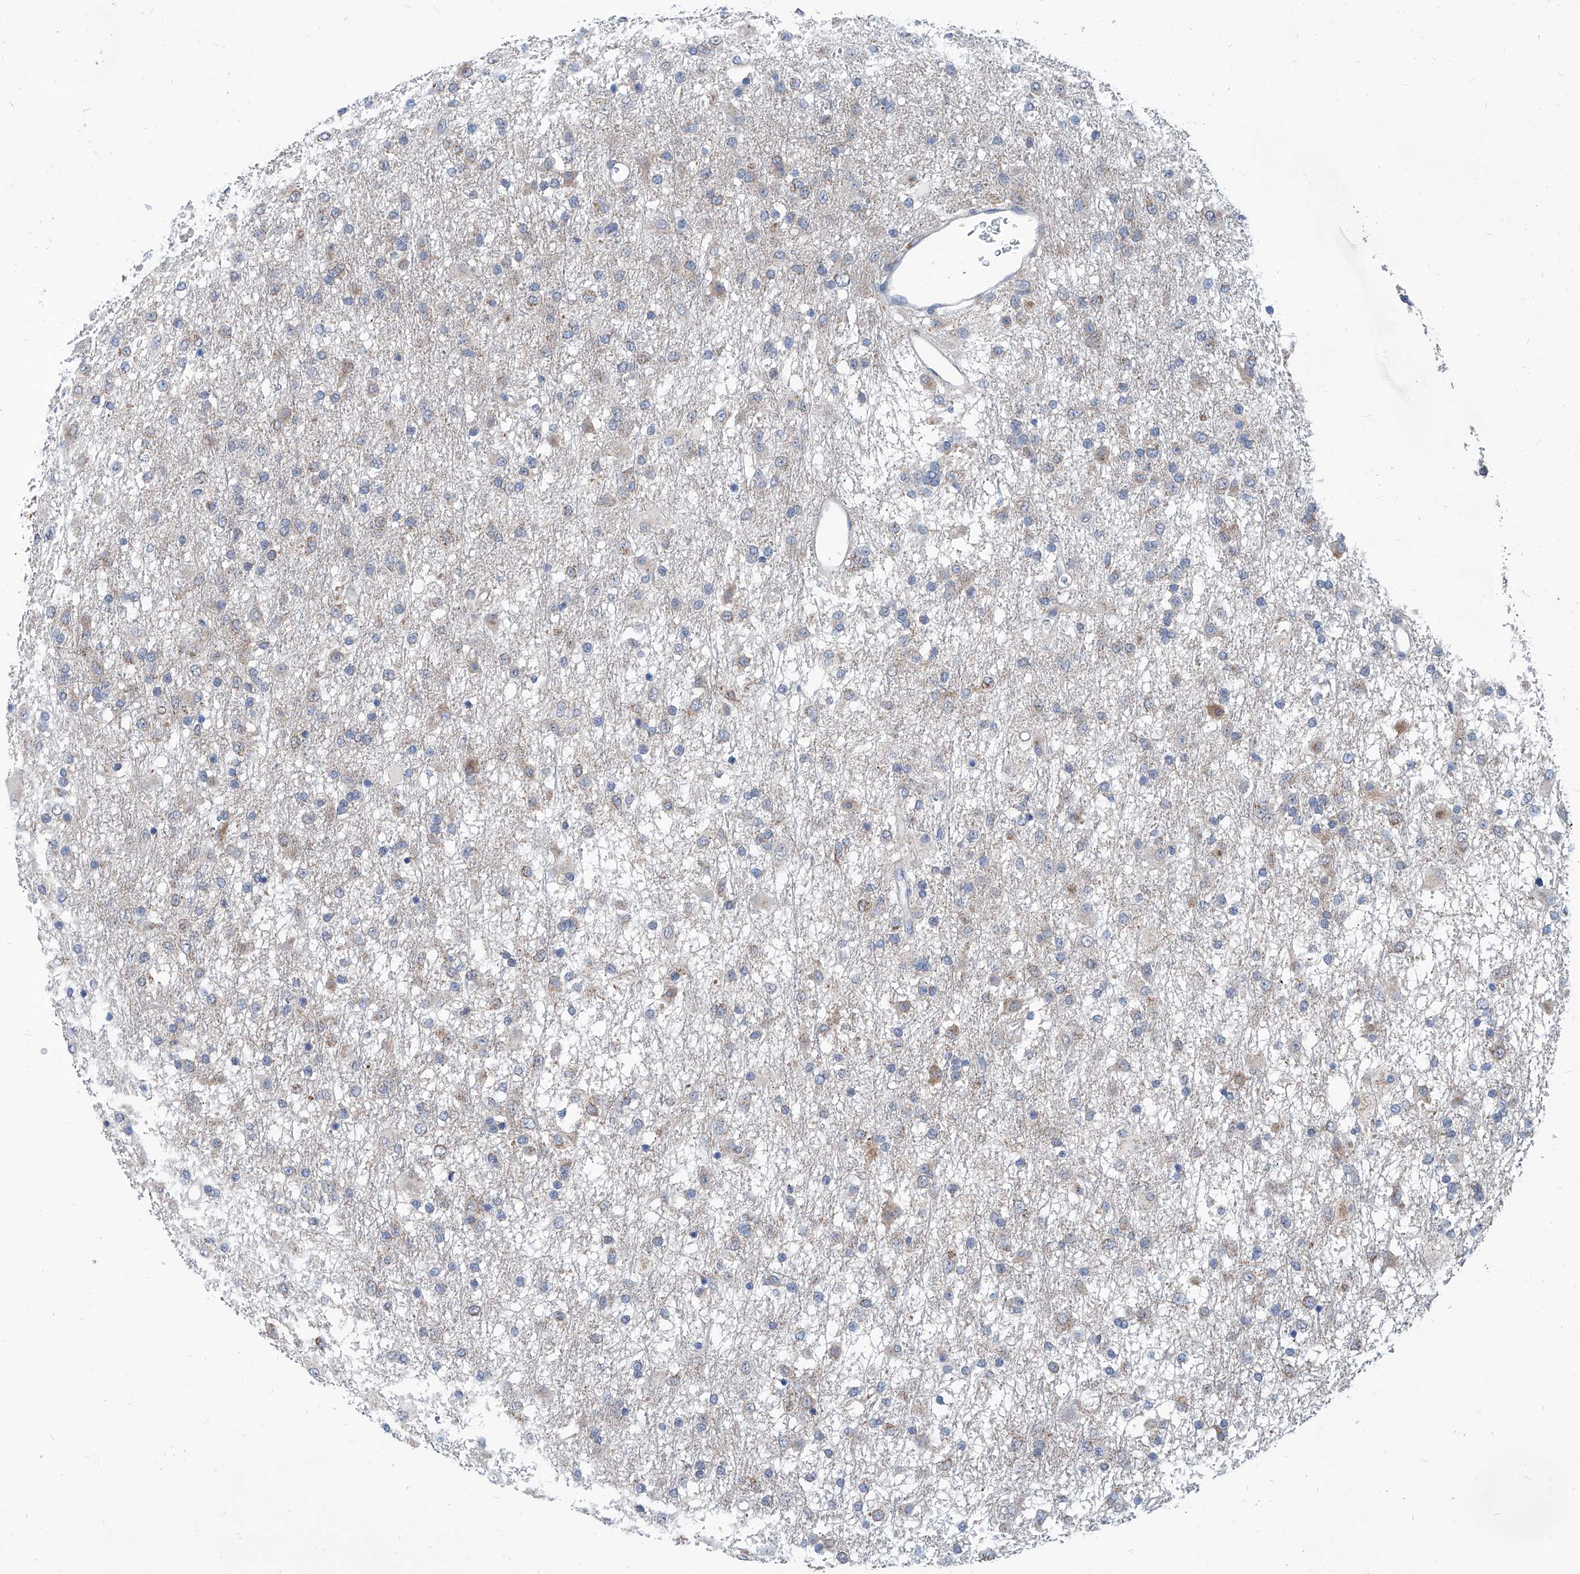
{"staining": {"intensity": "weak", "quantity": "<25%", "location": "cytoplasmic/membranous"}, "tissue": "glioma", "cell_type": "Tumor cells", "image_type": "cancer", "snomed": [{"axis": "morphology", "description": "Glioma, malignant, Low grade"}, {"axis": "topography", "description": "Brain"}], "caption": "Micrograph shows no protein staining in tumor cells of glioma tissue. Brightfield microscopy of immunohistochemistry stained with DAB (brown) and hematoxylin (blue), captured at high magnification.", "gene": "USP48", "patient": {"sex": "male", "age": 65}}